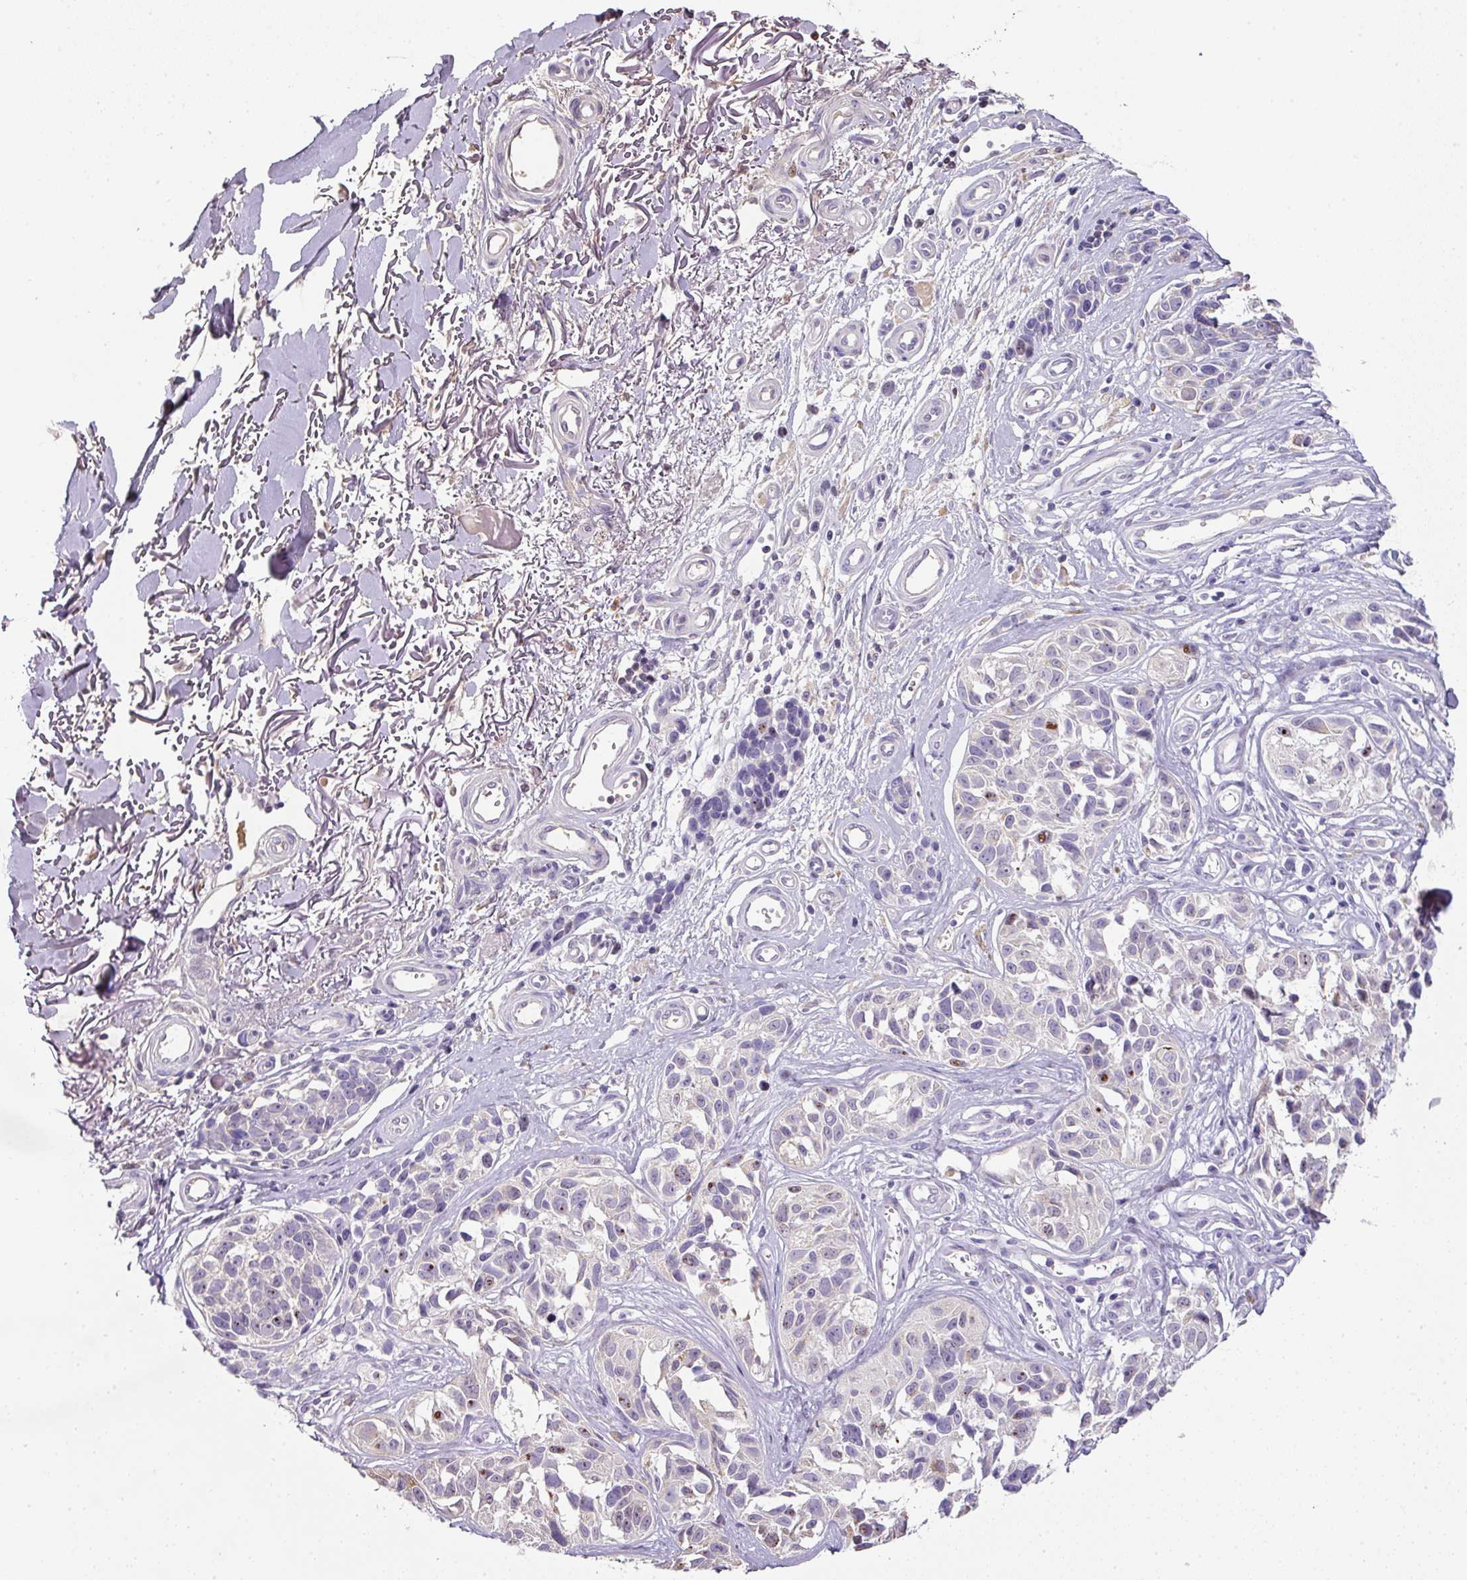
{"staining": {"intensity": "negative", "quantity": "none", "location": "none"}, "tissue": "melanoma", "cell_type": "Tumor cells", "image_type": "cancer", "snomed": [{"axis": "morphology", "description": "Malignant melanoma, NOS"}, {"axis": "topography", "description": "Skin"}], "caption": "This is an IHC photomicrograph of human melanoma. There is no positivity in tumor cells.", "gene": "CCZ1", "patient": {"sex": "male", "age": 73}}